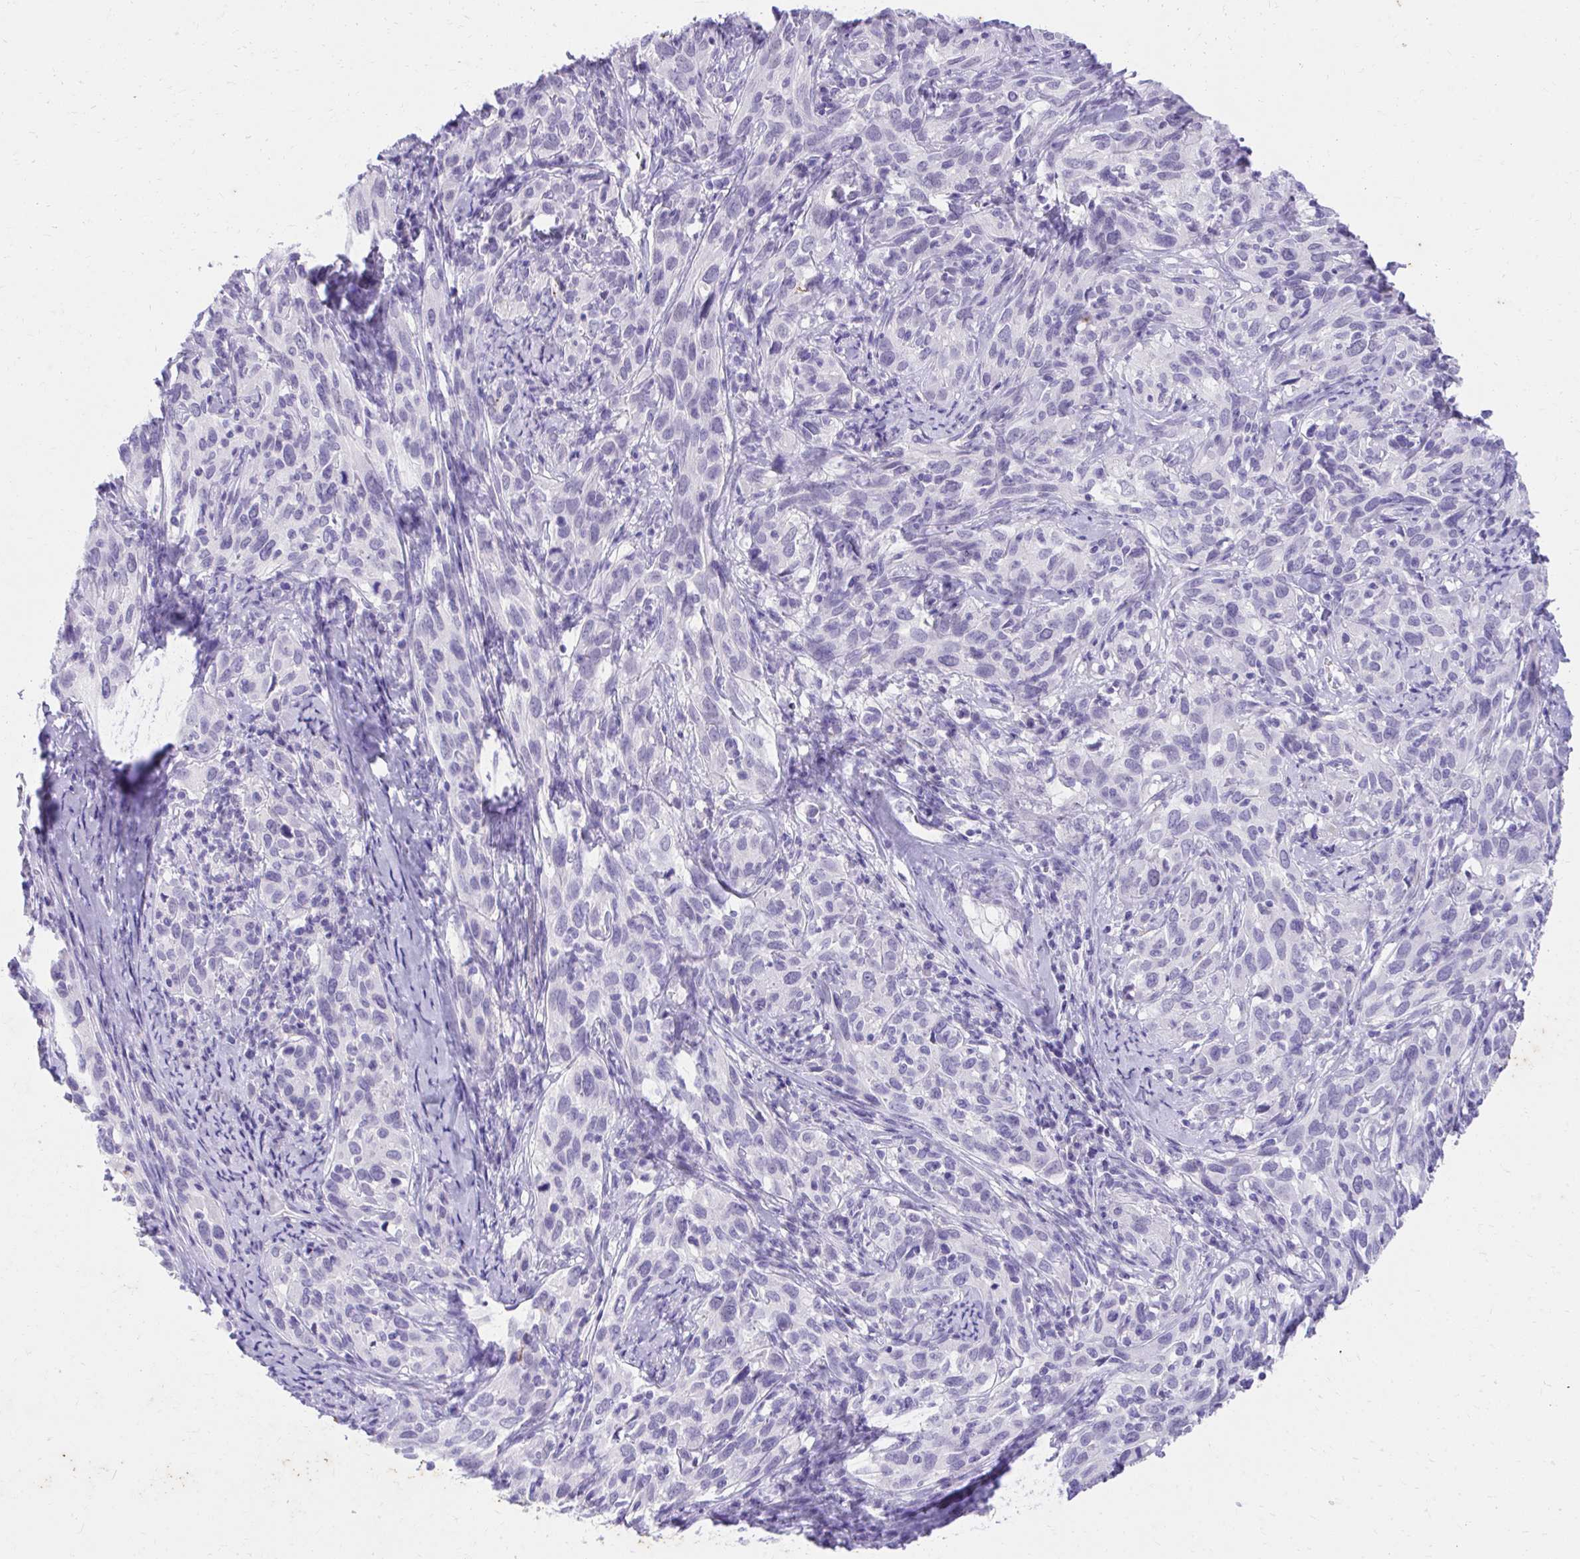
{"staining": {"intensity": "negative", "quantity": "none", "location": "none"}, "tissue": "cervical cancer", "cell_type": "Tumor cells", "image_type": "cancer", "snomed": [{"axis": "morphology", "description": "Normal tissue, NOS"}, {"axis": "morphology", "description": "Squamous cell carcinoma, NOS"}, {"axis": "topography", "description": "Cervix"}], "caption": "The micrograph shows no staining of tumor cells in squamous cell carcinoma (cervical).", "gene": "KLK1", "patient": {"sex": "female", "age": 51}}